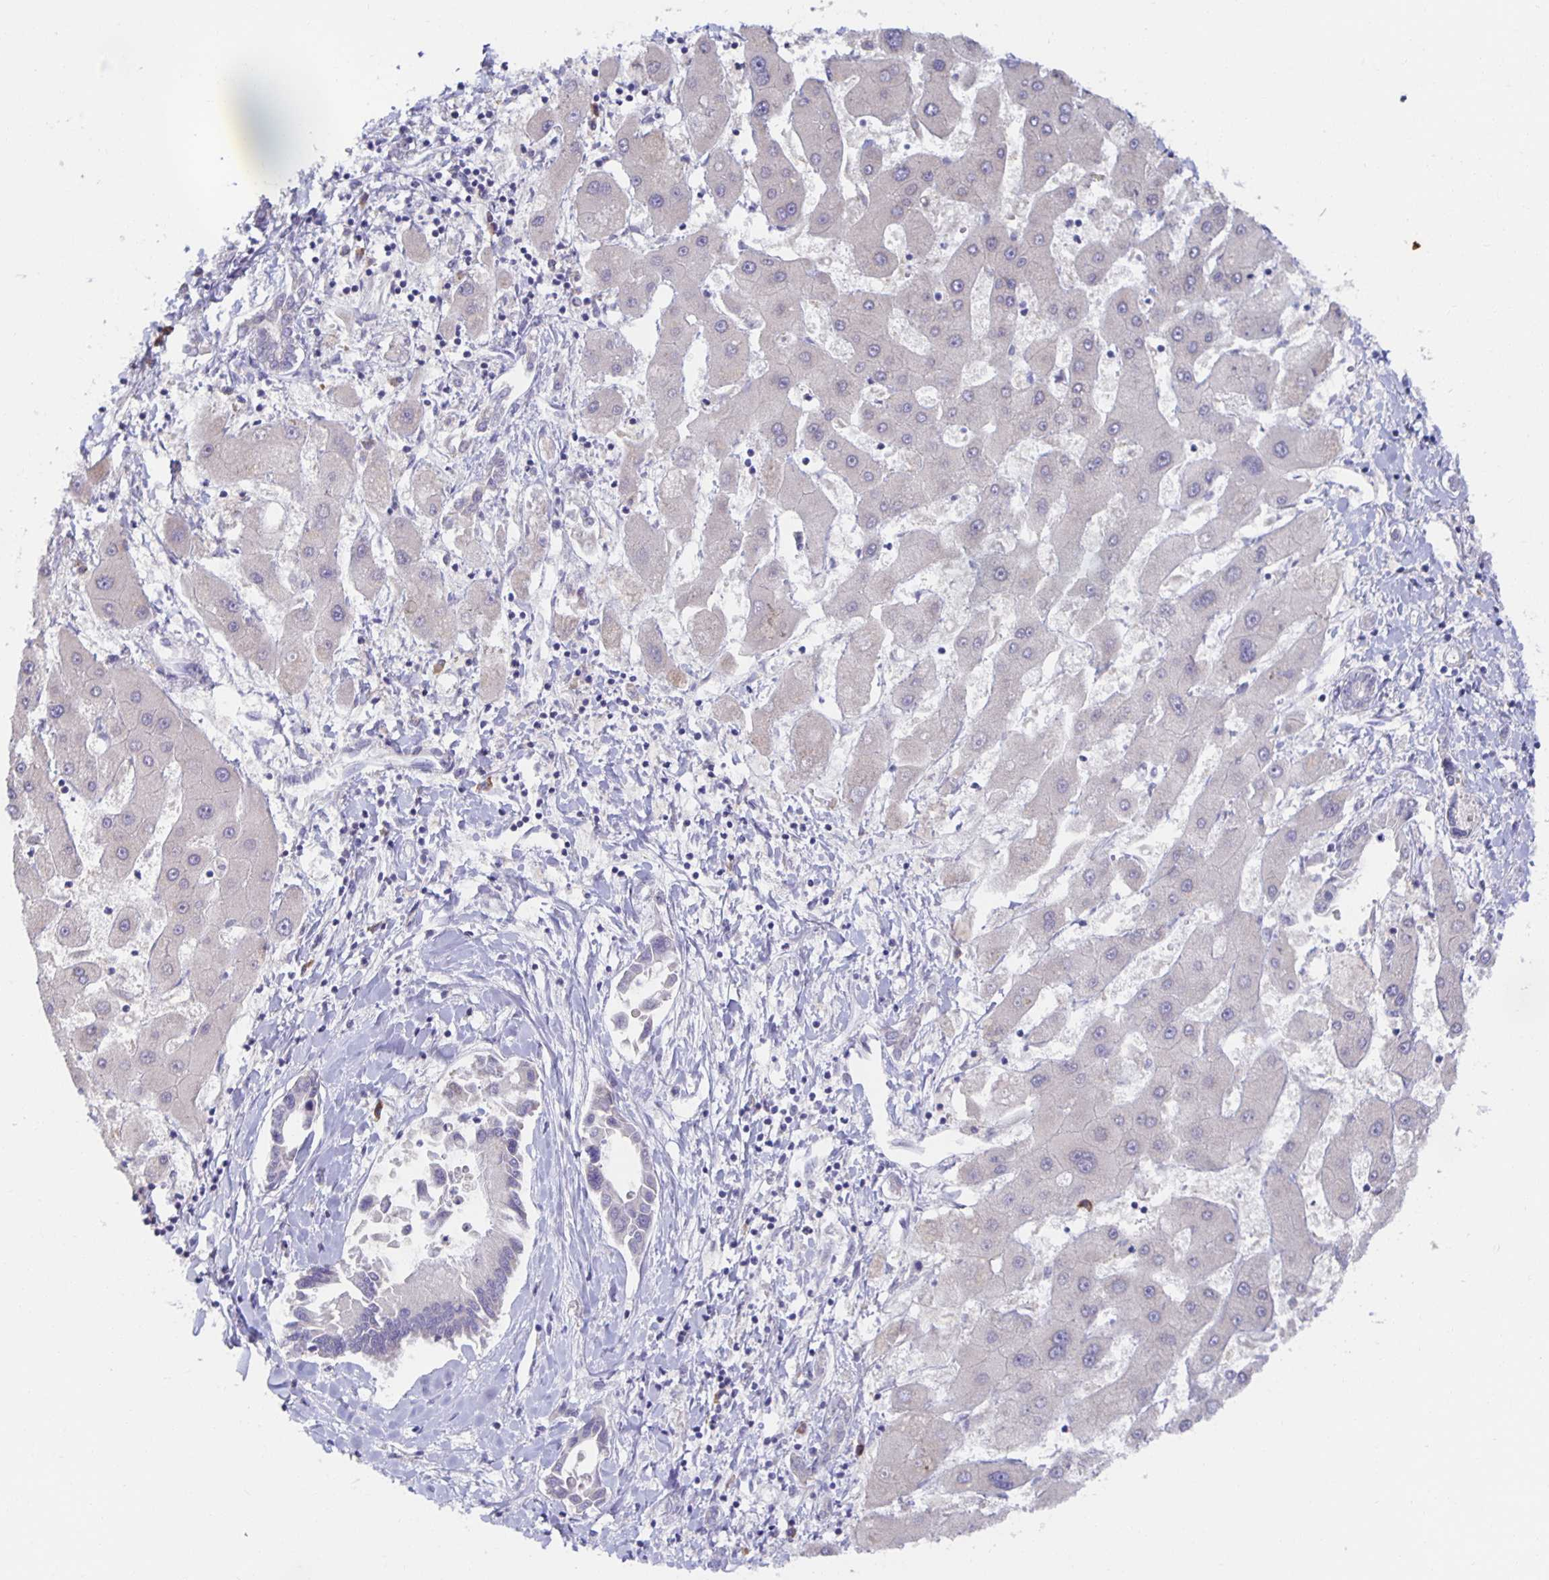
{"staining": {"intensity": "negative", "quantity": "none", "location": "none"}, "tissue": "liver cancer", "cell_type": "Tumor cells", "image_type": "cancer", "snomed": [{"axis": "morphology", "description": "Cholangiocarcinoma"}, {"axis": "topography", "description": "Liver"}], "caption": "Histopathology image shows no protein expression in tumor cells of liver cancer (cholangiocarcinoma) tissue.", "gene": "BAD", "patient": {"sex": "male", "age": 66}}